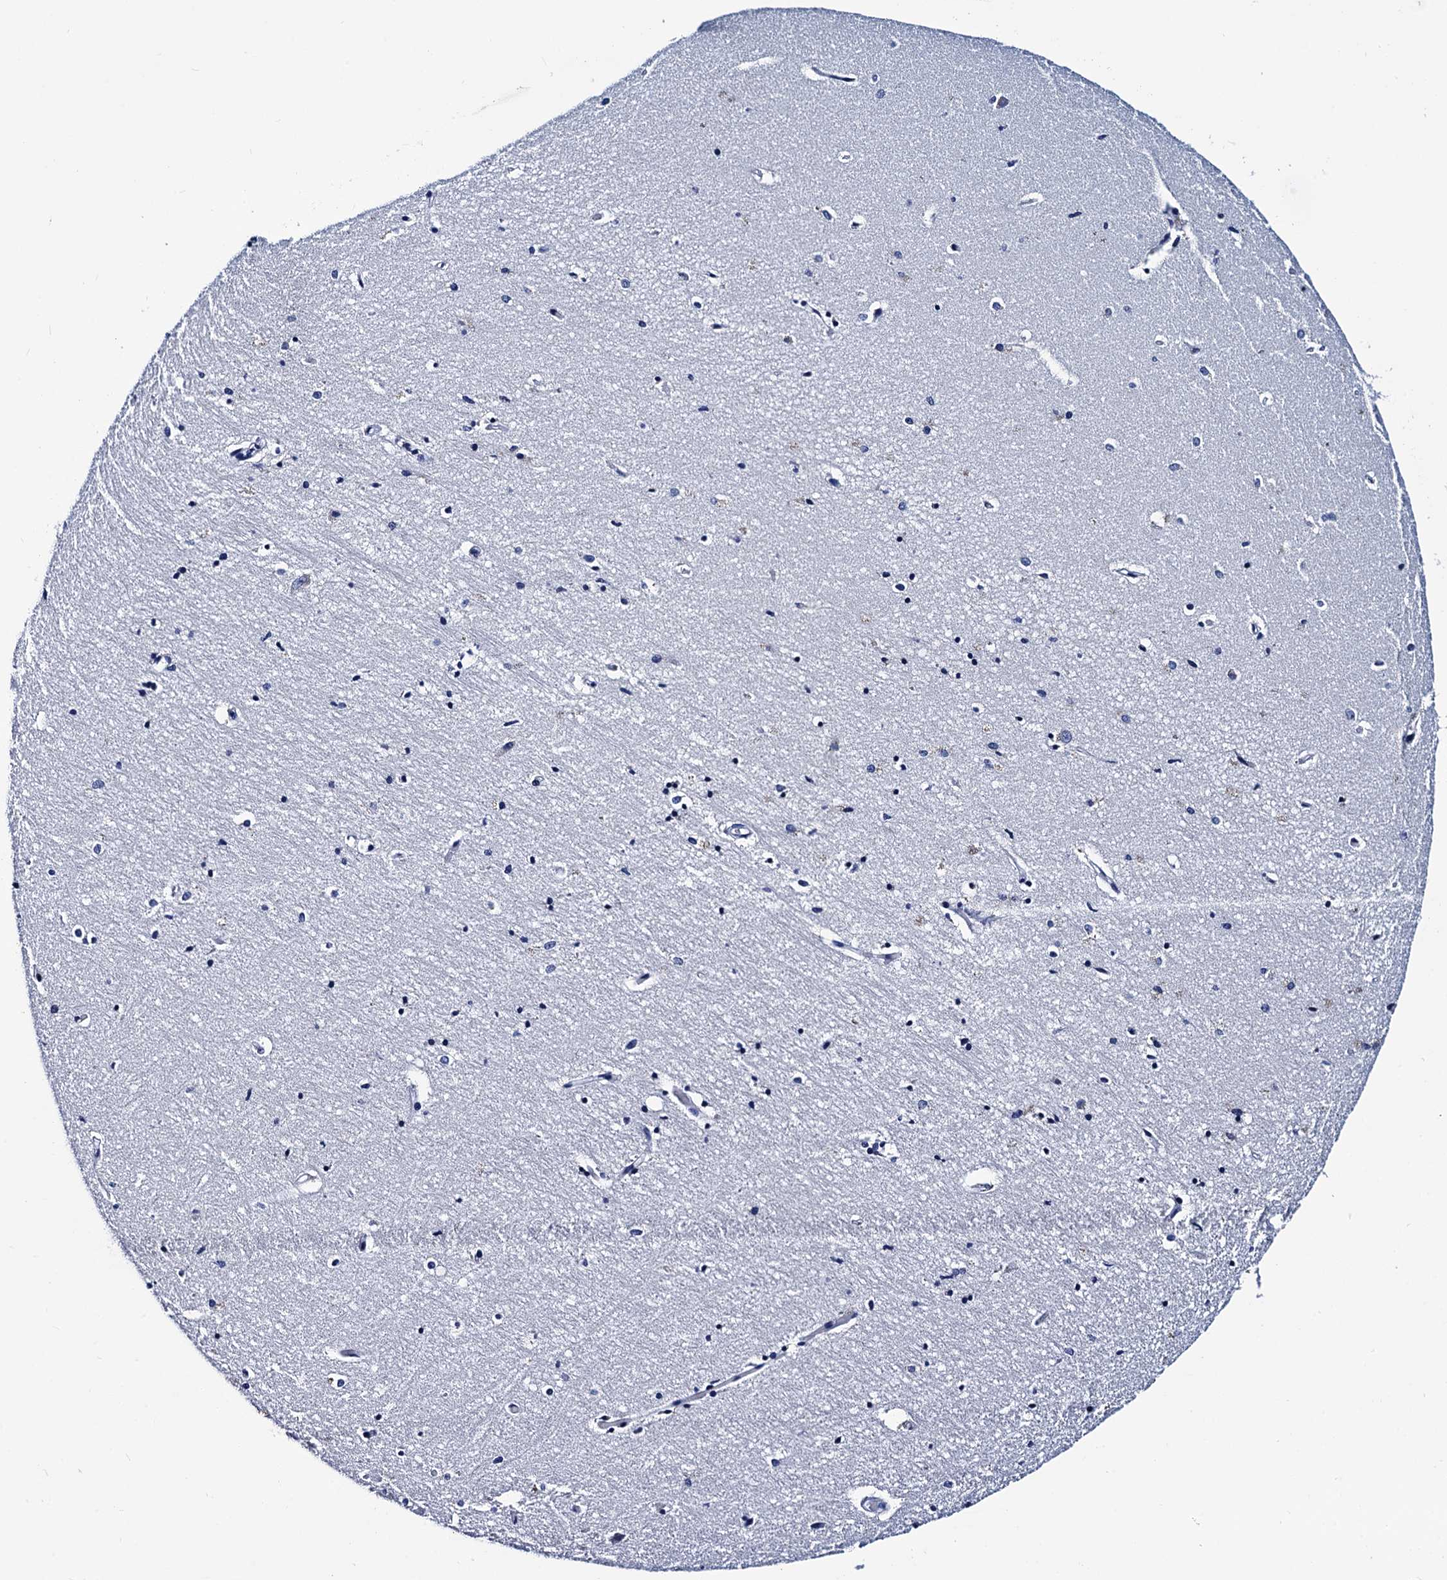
{"staining": {"intensity": "negative", "quantity": "none", "location": "none"}, "tissue": "hippocampus", "cell_type": "Glial cells", "image_type": "normal", "snomed": [{"axis": "morphology", "description": "Normal tissue, NOS"}, {"axis": "topography", "description": "Hippocampus"}], "caption": "Histopathology image shows no protein expression in glial cells of normal hippocampus.", "gene": "LRRC30", "patient": {"sex": "female", "age": 64}}